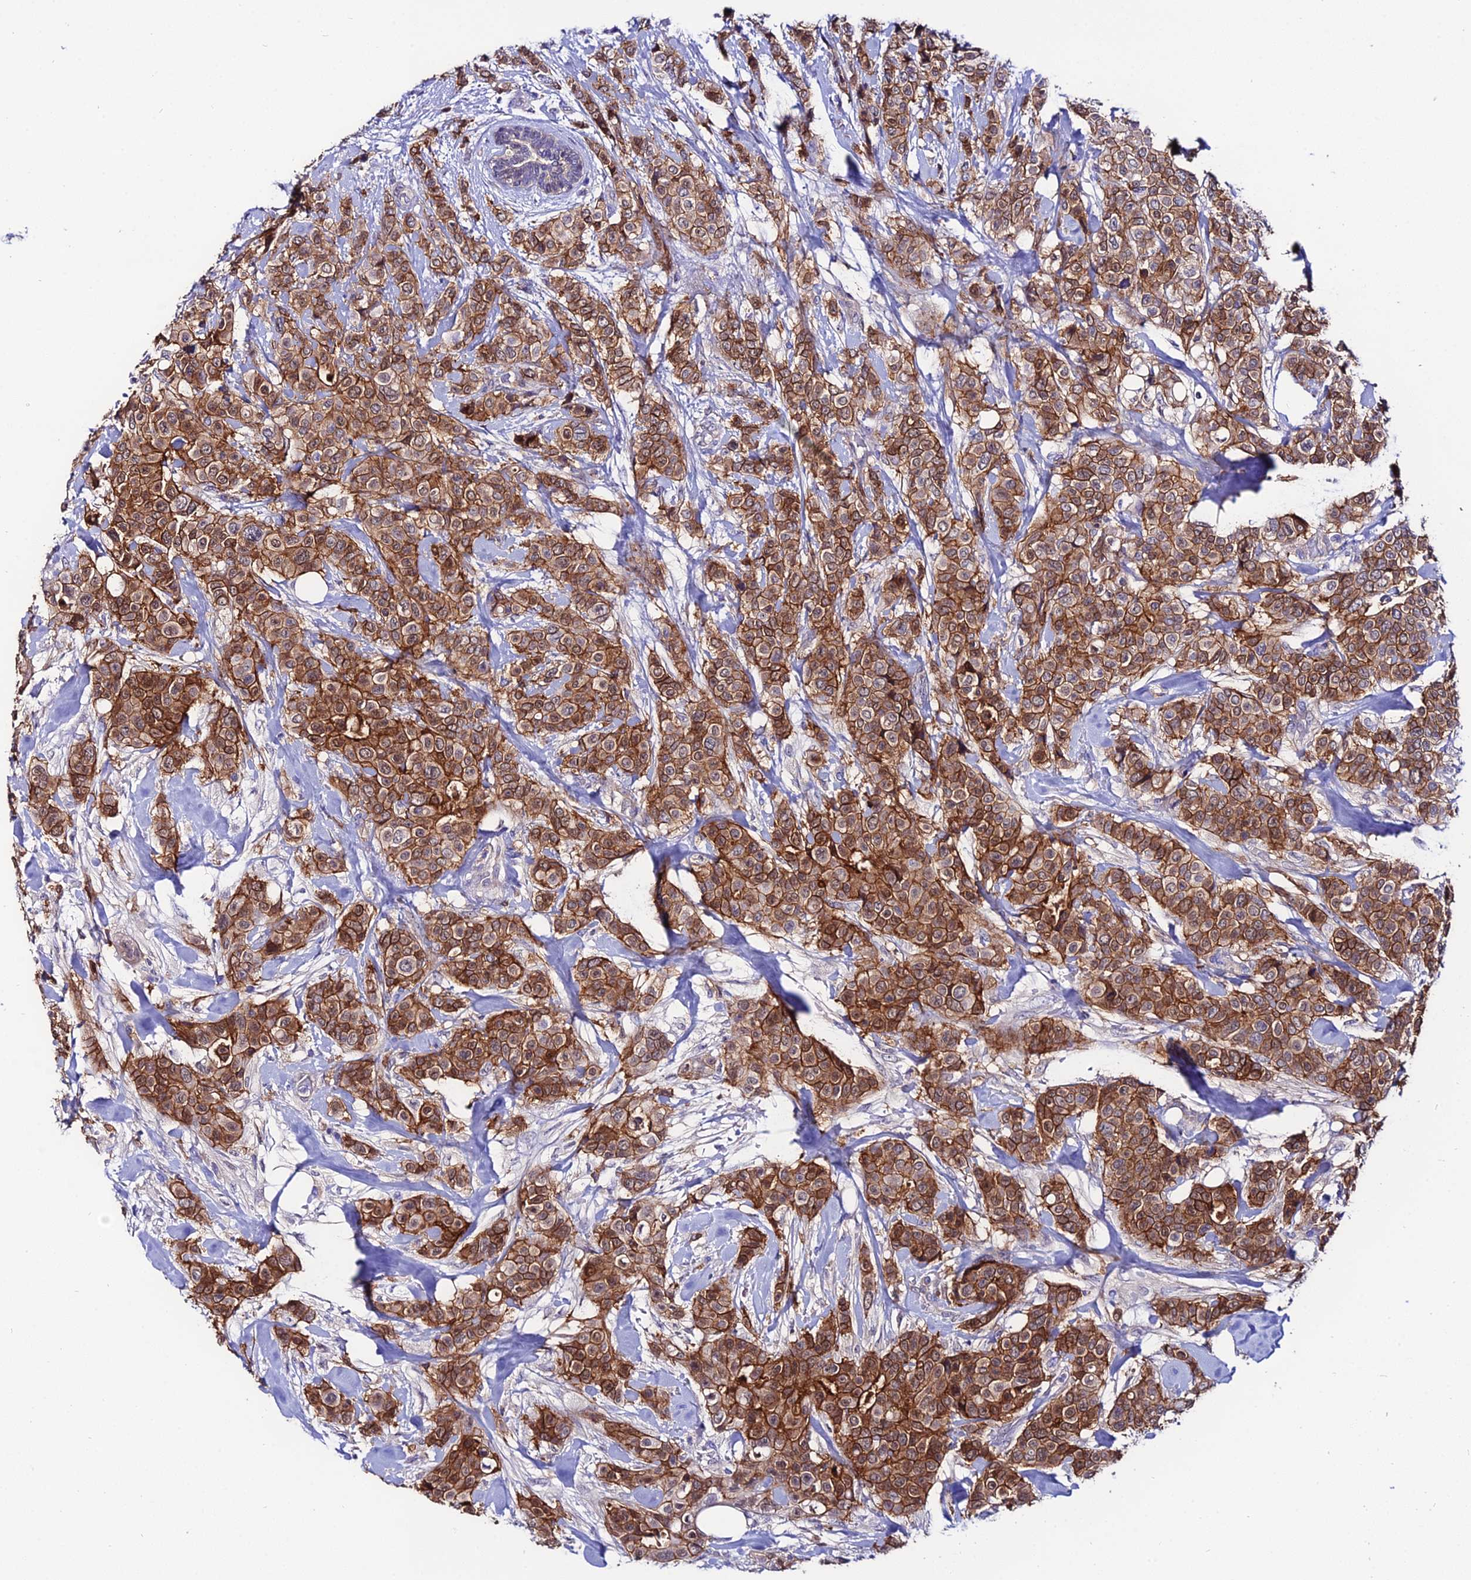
{"staining": {"intensity": "strong", "quantity": ">75%", "location": "cytoplasmic/membranous"}, "tissue": "breast cancer", "cell_type": "Tumor cells", "image_type": "cancer", "snomed": [{"axis": "morphology", "description": "Lobular carcinoma"}, {"axis": "topography", "description": "Breast"}], "caption": "The micrograph displays staining of breast lobular carcinoma, revealing strong cytoplasmic/membranous protein expression (brown color) within tumor cells.", "gene": "S100A16", "patient": {"sex": "female", "age": 51}}